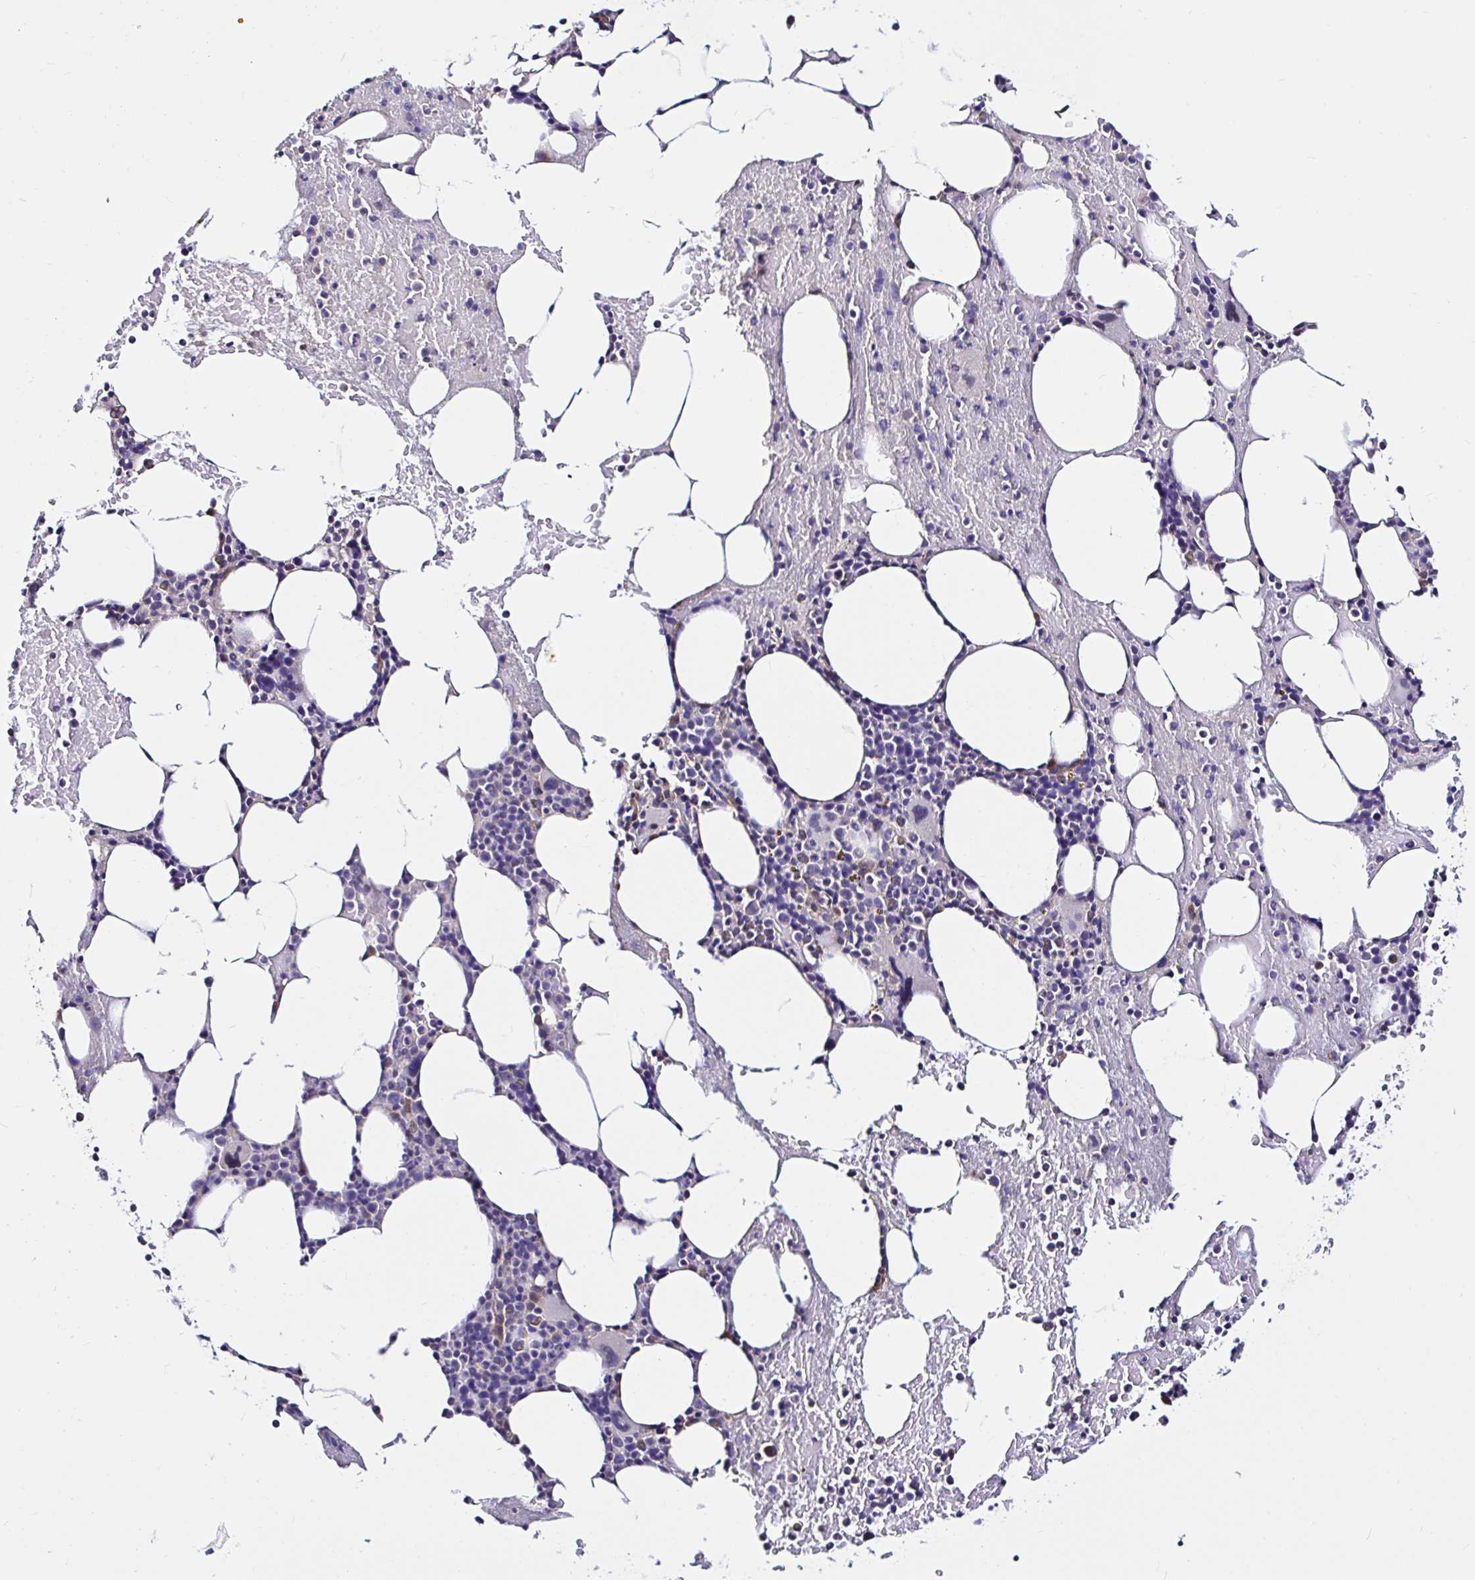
{"staining": {"intensity": "negative", "quantity": "none", "location": "none"}, "tissue": "bone marrow", "cell_type": "Hematopoietic cells", "image_type": "normal", "snomed": [{"axis": "morphology", "description": "Normal tissue, NOS"}, {"axis": "topography", "description": "Bone marrow"}], "caption": "Normal bone marrow was stained to show a protein in brown. There is no significant staining in hematopoietic cells. (Stains: DAB (3,3'-diaminobenzidine) IHC with hematoxylin counter stain, Microscopy: brightfield microscopy at high magnification).", "gene": "RSRP1", "patient": {"sex": "female", "age": 62}}